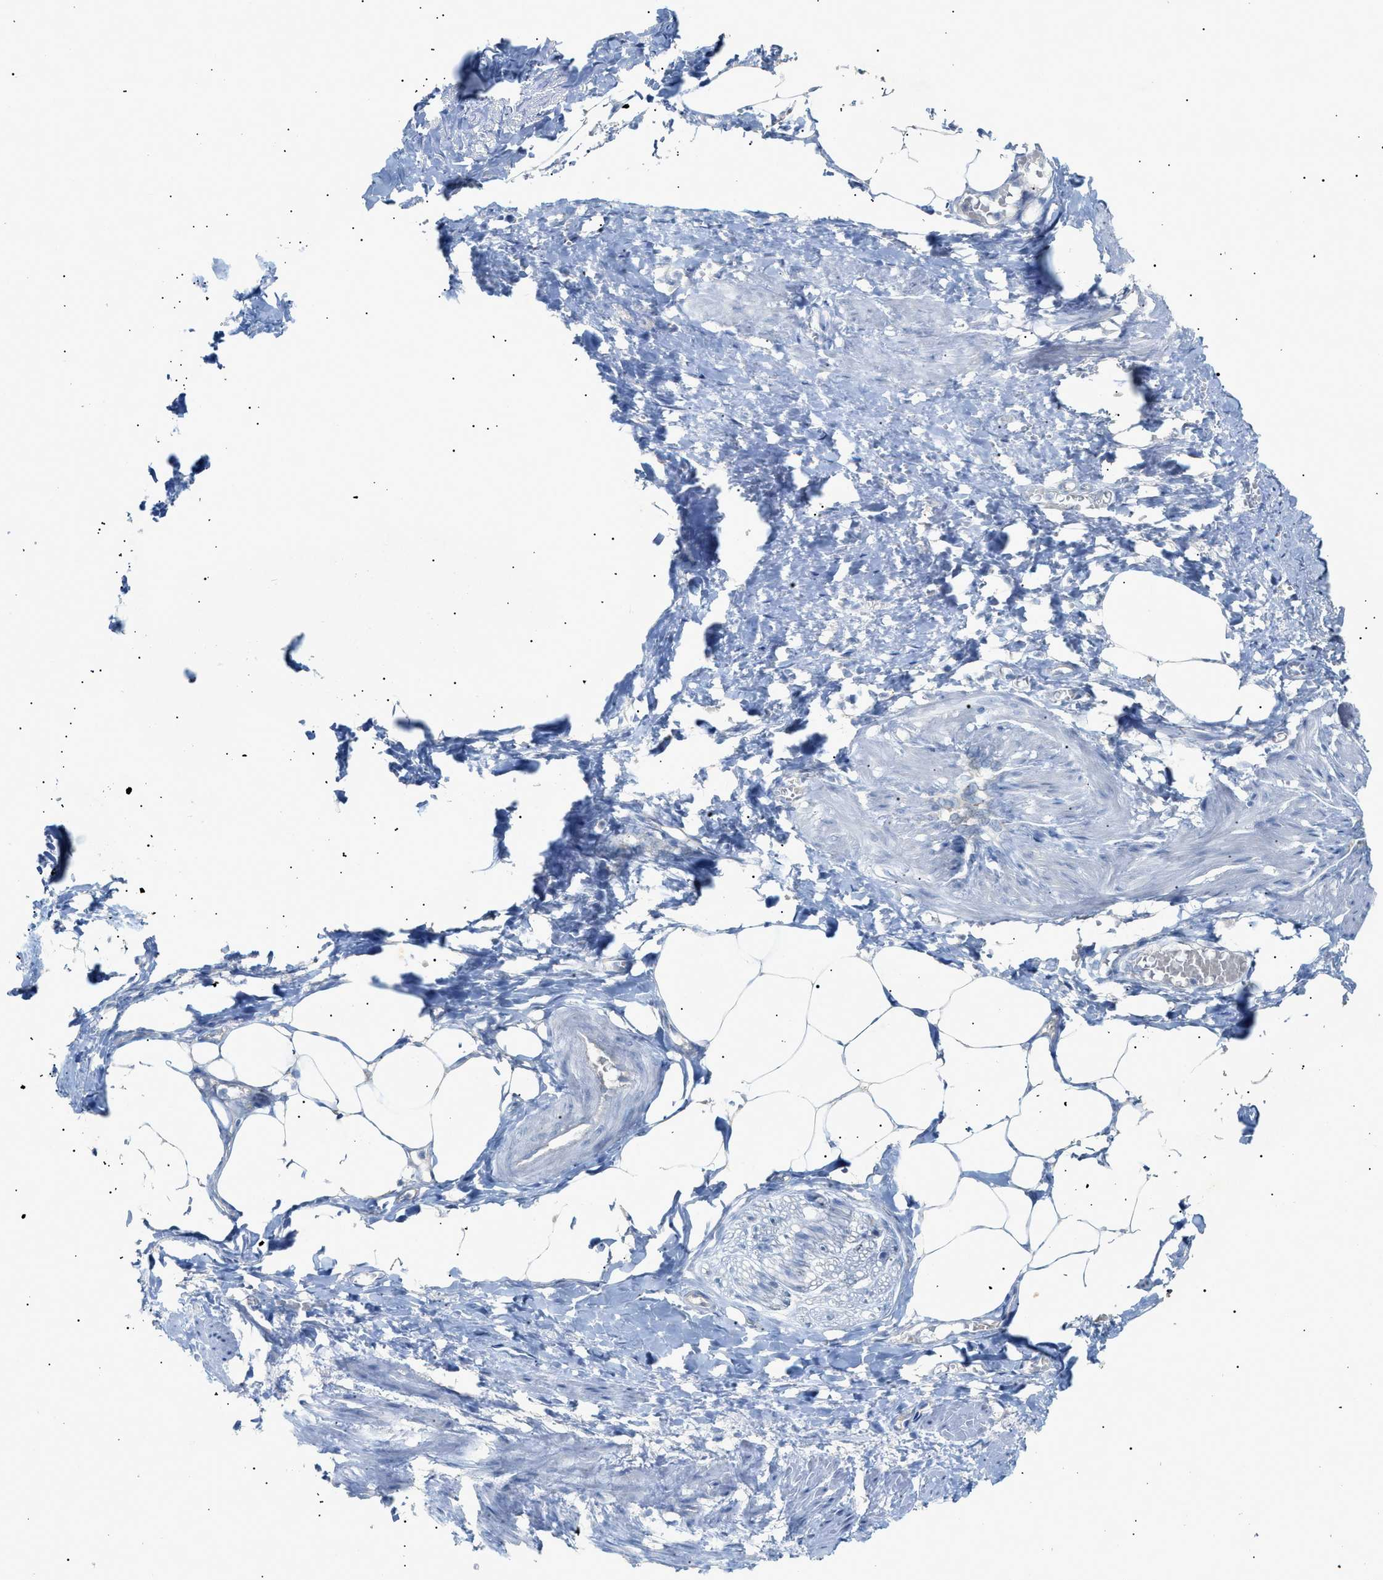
{"staining": {"intensity": "negative", "quantity": "none", "location": "none"}, "tissue": "adipose tissue", "cell_type": "Adipocytes", "image_type": "normal", "snomed": [{"axis": "morphology", "description": "Normal tissue, NOS"}, {"axis": "topography", "description": "Soft tissue"}, {"axis": "topography", "description": "Vascular tissue"}], "caption": "The immunohistochemistry histopathology image has no significant positivity in adipocytes of adipose tissue.", "gene": "SLC25A31", "patient": {"sex": "female", "age": 35}}